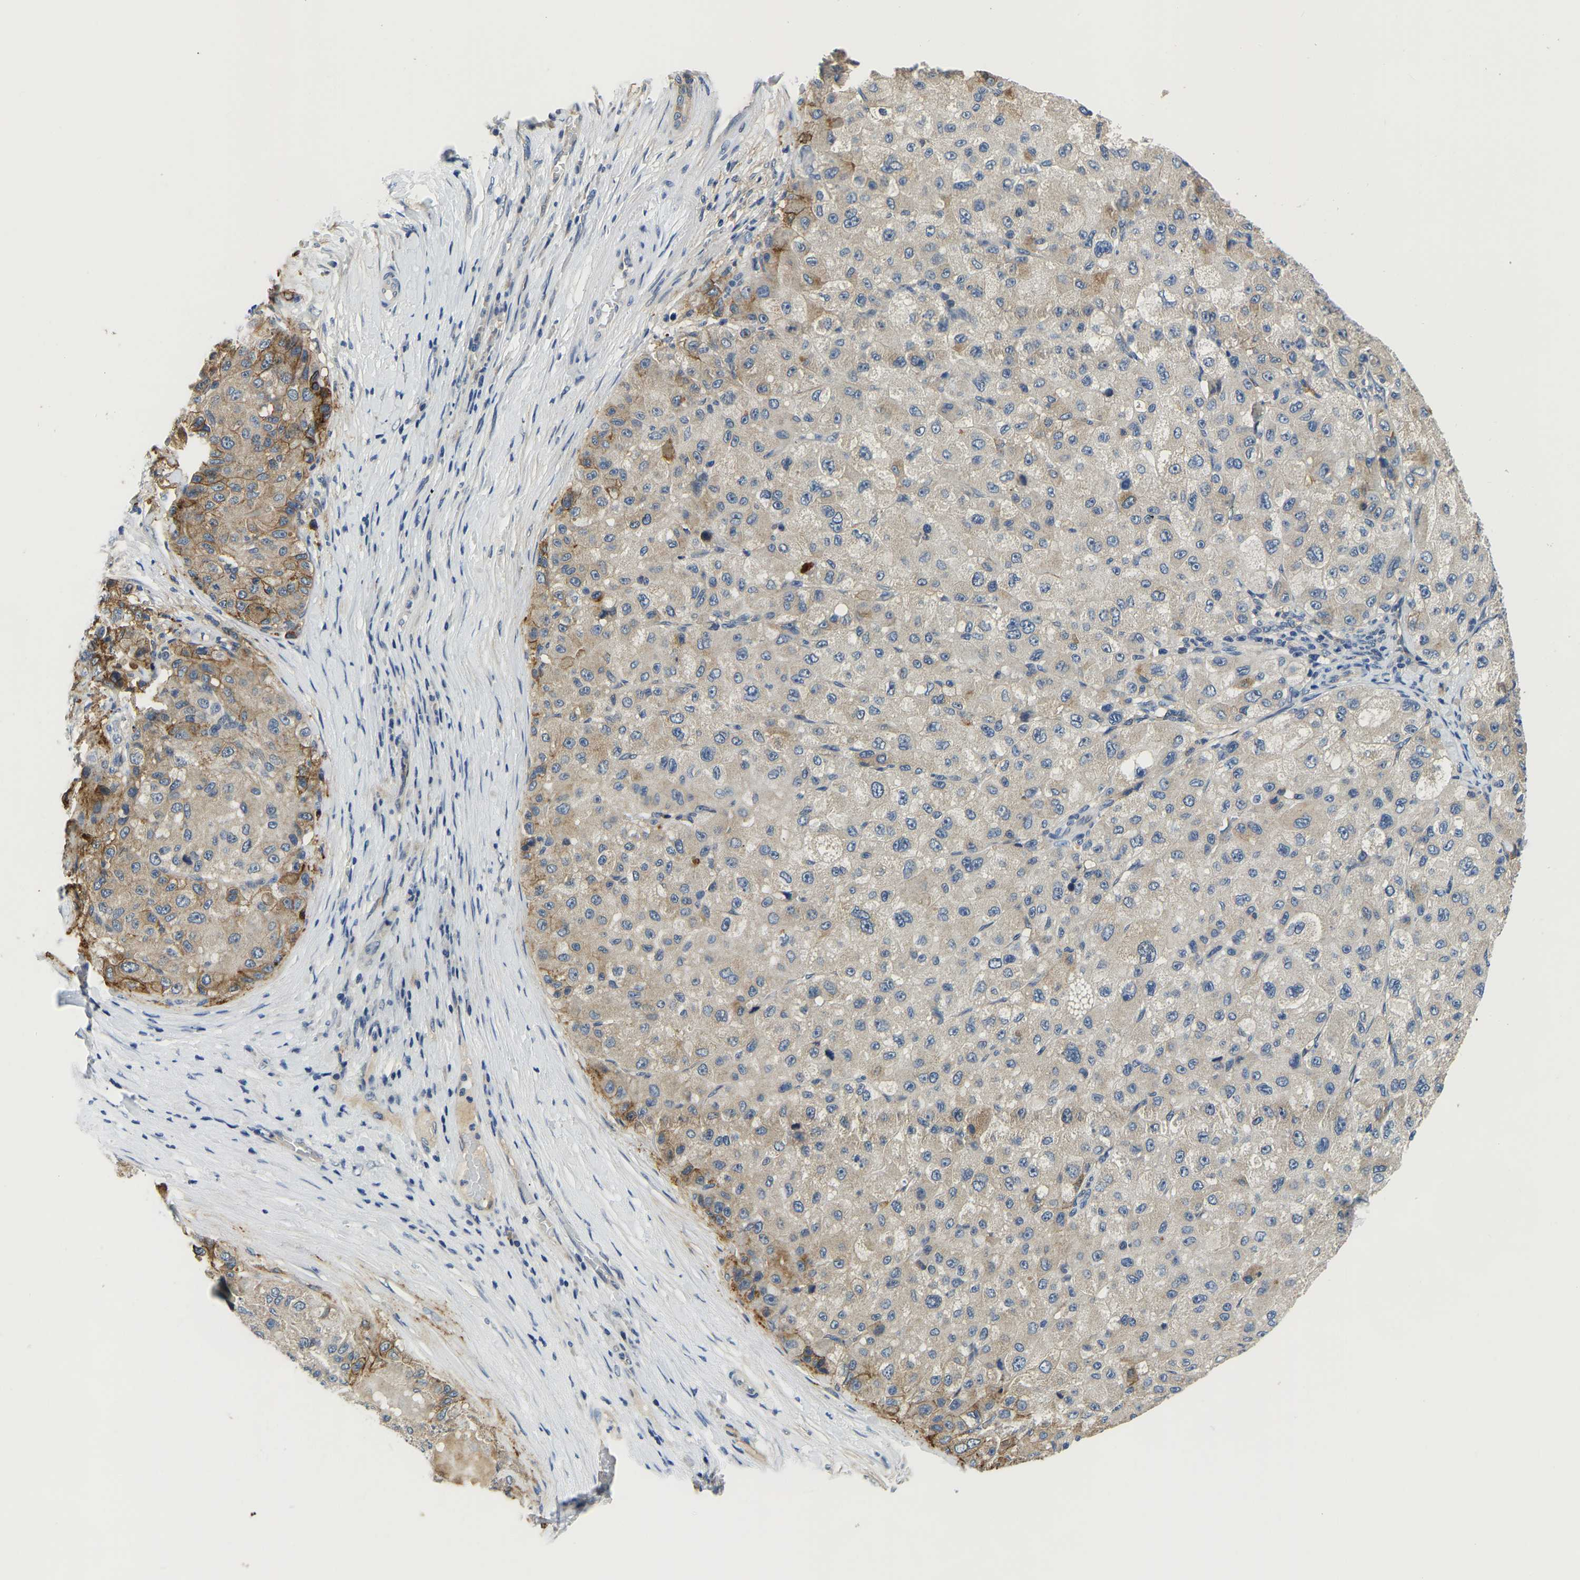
{"staining": {"intensity": "moderate", "quantity": "<25%", "location": "cytoplasmic/membranous"}, "tissue": "liver cancer", "cell_type": "Tumor cells", "image_type": "cancer", "snomed": [{"axis": "morphology", "description": "Carcinoma, Hepatocellular, NOS"}, {"axis": "topography", "description": "Liver"}], "caption": "IHC photomicrograph of human hepatocellular carcinoma (liver) stained for a protein (brown), which demonstrates low levels of moderate cytoplasmic/membranous expression in about <25% of tumor cells.", "gene": "ITGA2", "patient": {"sex": "male", "age": 80}}